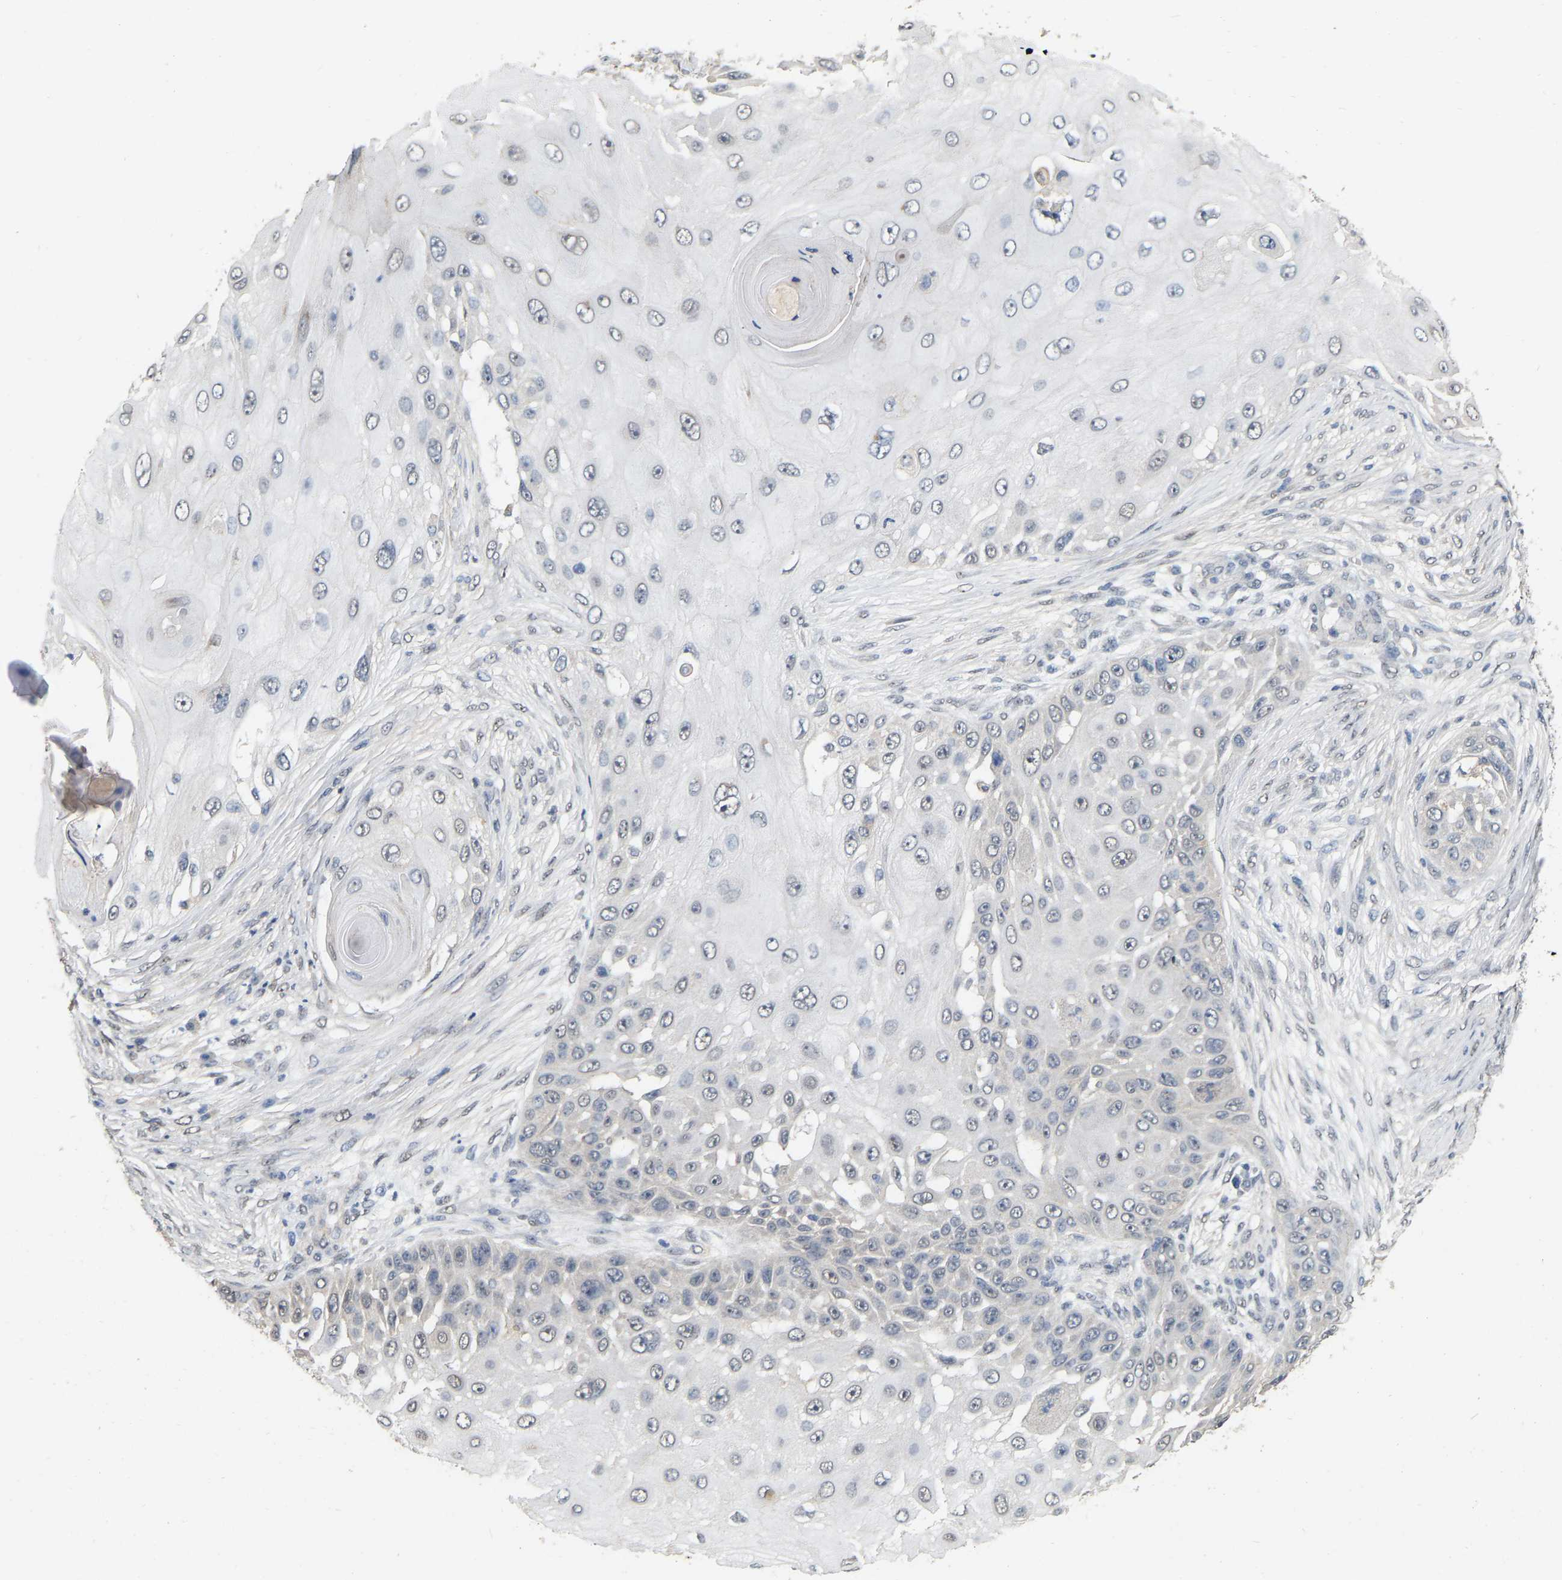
{"staining": {"intensity": "weak", "quantity": "<25%", "location": "nuclear"}, "tissue": "skin cancer", "cell_type": "Tumor cells", "image_type": "cancer", "snomed": [{"axis": "morphology", "description": "Squamous cell carcinoma, NOS"}, {"axis": "topography", "description": "Skin"}], "caption": "There is no significant expression in tumor cells of skin cancer (squamous cell carcinoma).", "gene": "RUVBL1", "patient": {"sex": "female", "age": 44}}